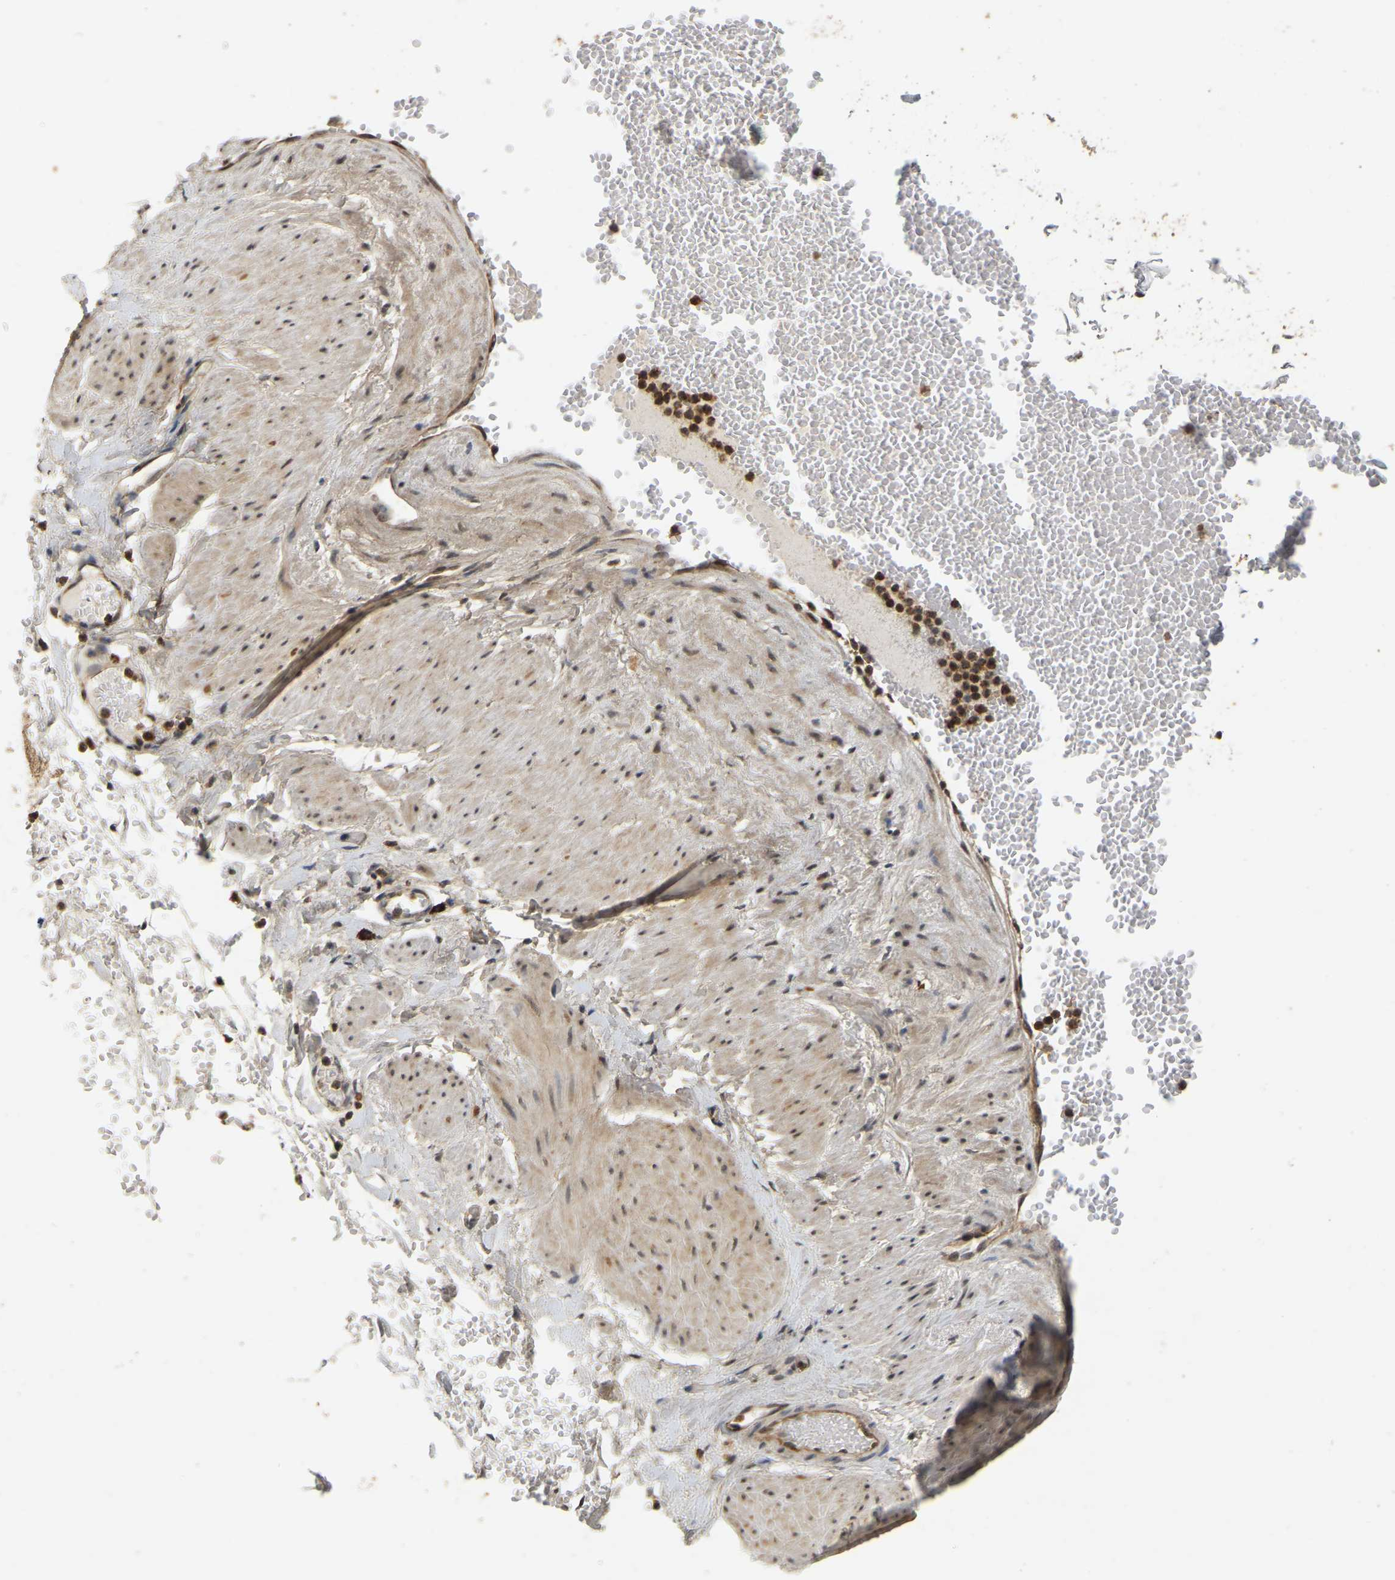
{"staining": {"intensity": "moderate", "quantity": ">75%", "location": "cytoplasmic/membranous,nuclear"}, "tissue": "adipose tissue", "cell_type": "Adipocytes", "image_type": "normal", "snomed": [{"axis": "morphology", "description": "Normal tissue, NOS"}, {"axis": "topography", "description": "Soft tissue"}], "caption": "Unremarkable adipose tissue was stained to show a protein in brown. There is medium levels of moderate cytoplasmic/membranous,nuclear expression in about >75% of adipocytes. (DAB IHC, brown staining for protein, blue staining for nuclei).", "gene": "BRF2", "patient": {"sex": "male", "age": 72}}